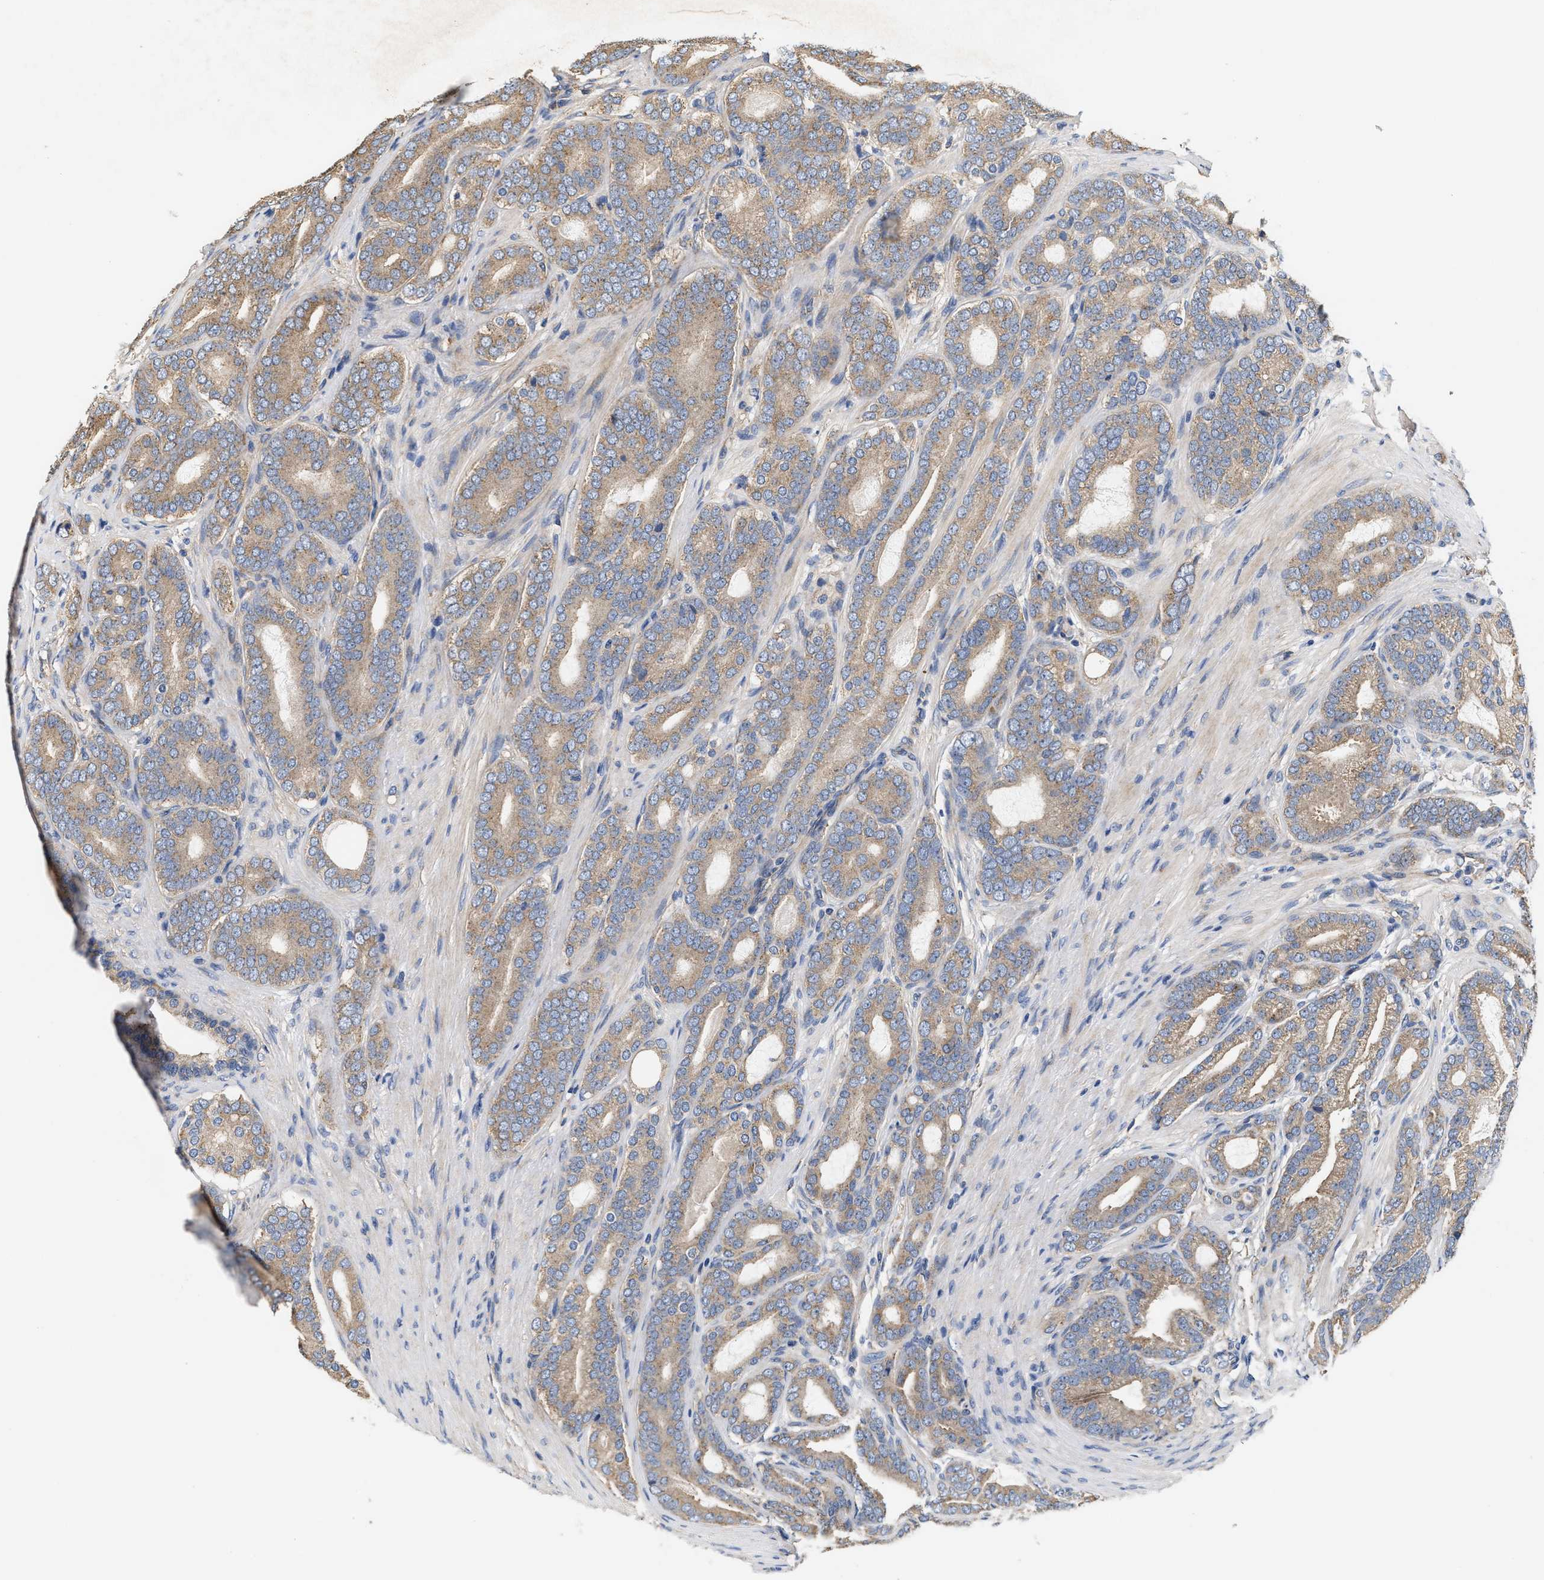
{"staining": {"intensity": "weak", "quantity": ">75%", "location": "cytoplasmic/membranous"}, "tissue": "prostate cancer", "cell_type": "Tumor cells", "image_type": "cancer", "snomed": [{"axis": "morphology", "description": "Adenocarcinoma, High grade"}, {"axis": "topography", "description": "Prostate"}], "caption": "Protein staining exhibits weak cytoplasmic/membranous positivity in about >75% of tumor cells in prostate cancer (adenocarcinoma (high-grade)). The staining is performed using DAB (3,3'-diaminobenzidine) brown chromogen to label protein expression. The nuclei are counter-stained blue using hematoxylin.", "gene": "KLB", "patient": {"sex": "male", "age": 60}}